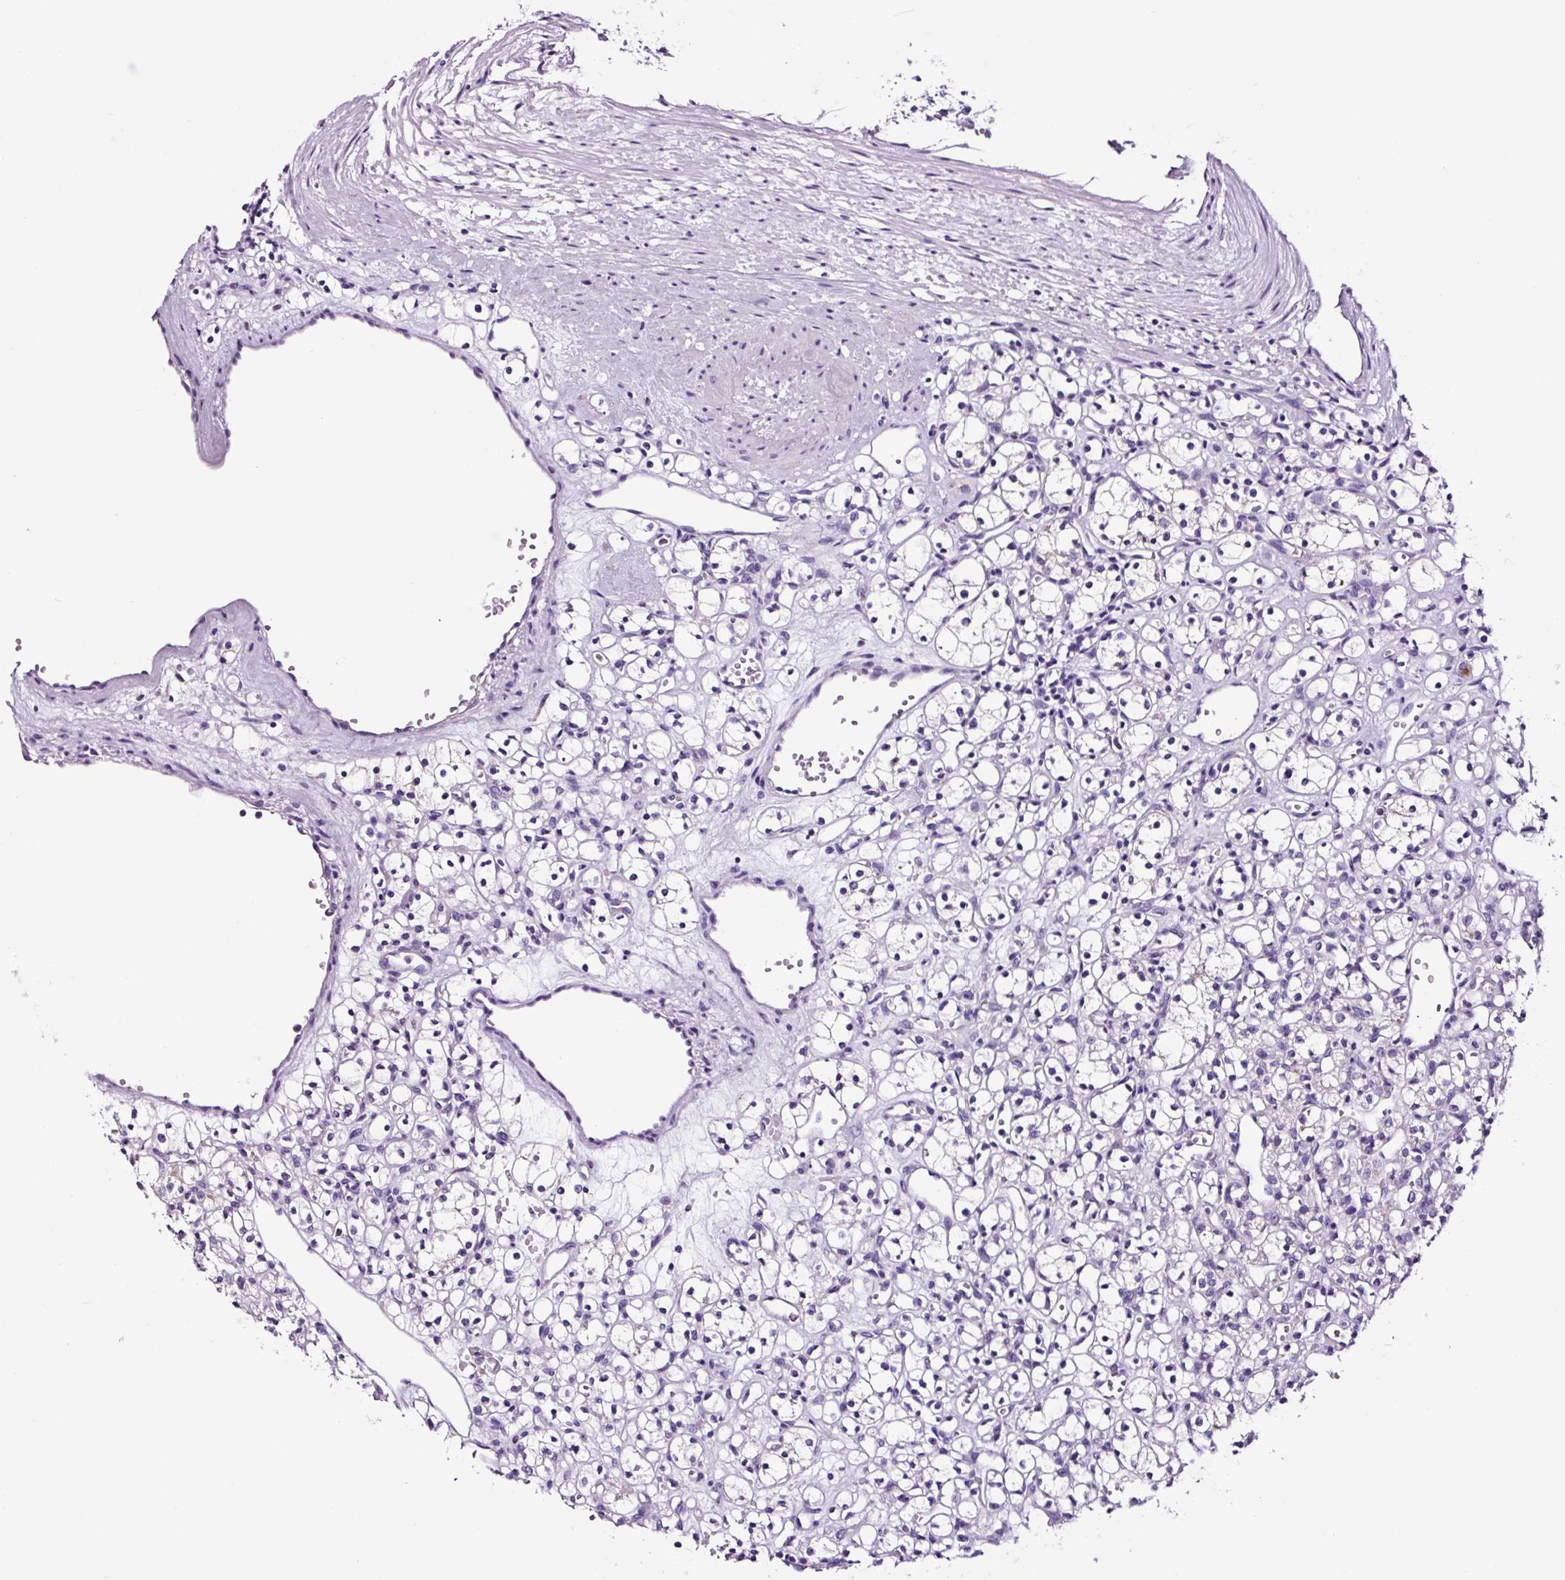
{"staining": {"intensity": "negative", "quantity": "none", "location": "none"}, "tissue": "renal cancer", "cell_type": "Tumor cells", "image_type": "cancer", "snomed": [{"axis": "morphology", "description": "Adenocarcinoma, NOS"}, {"axis": "topography", "description": "Kidney"}], "caption": "An image of renal cancer (adenocarcinoma) stained for a protein displays no brown staining in tumor cells.", "gene": "FBXL7", "patient": {"sex": "female", "age": 59}}